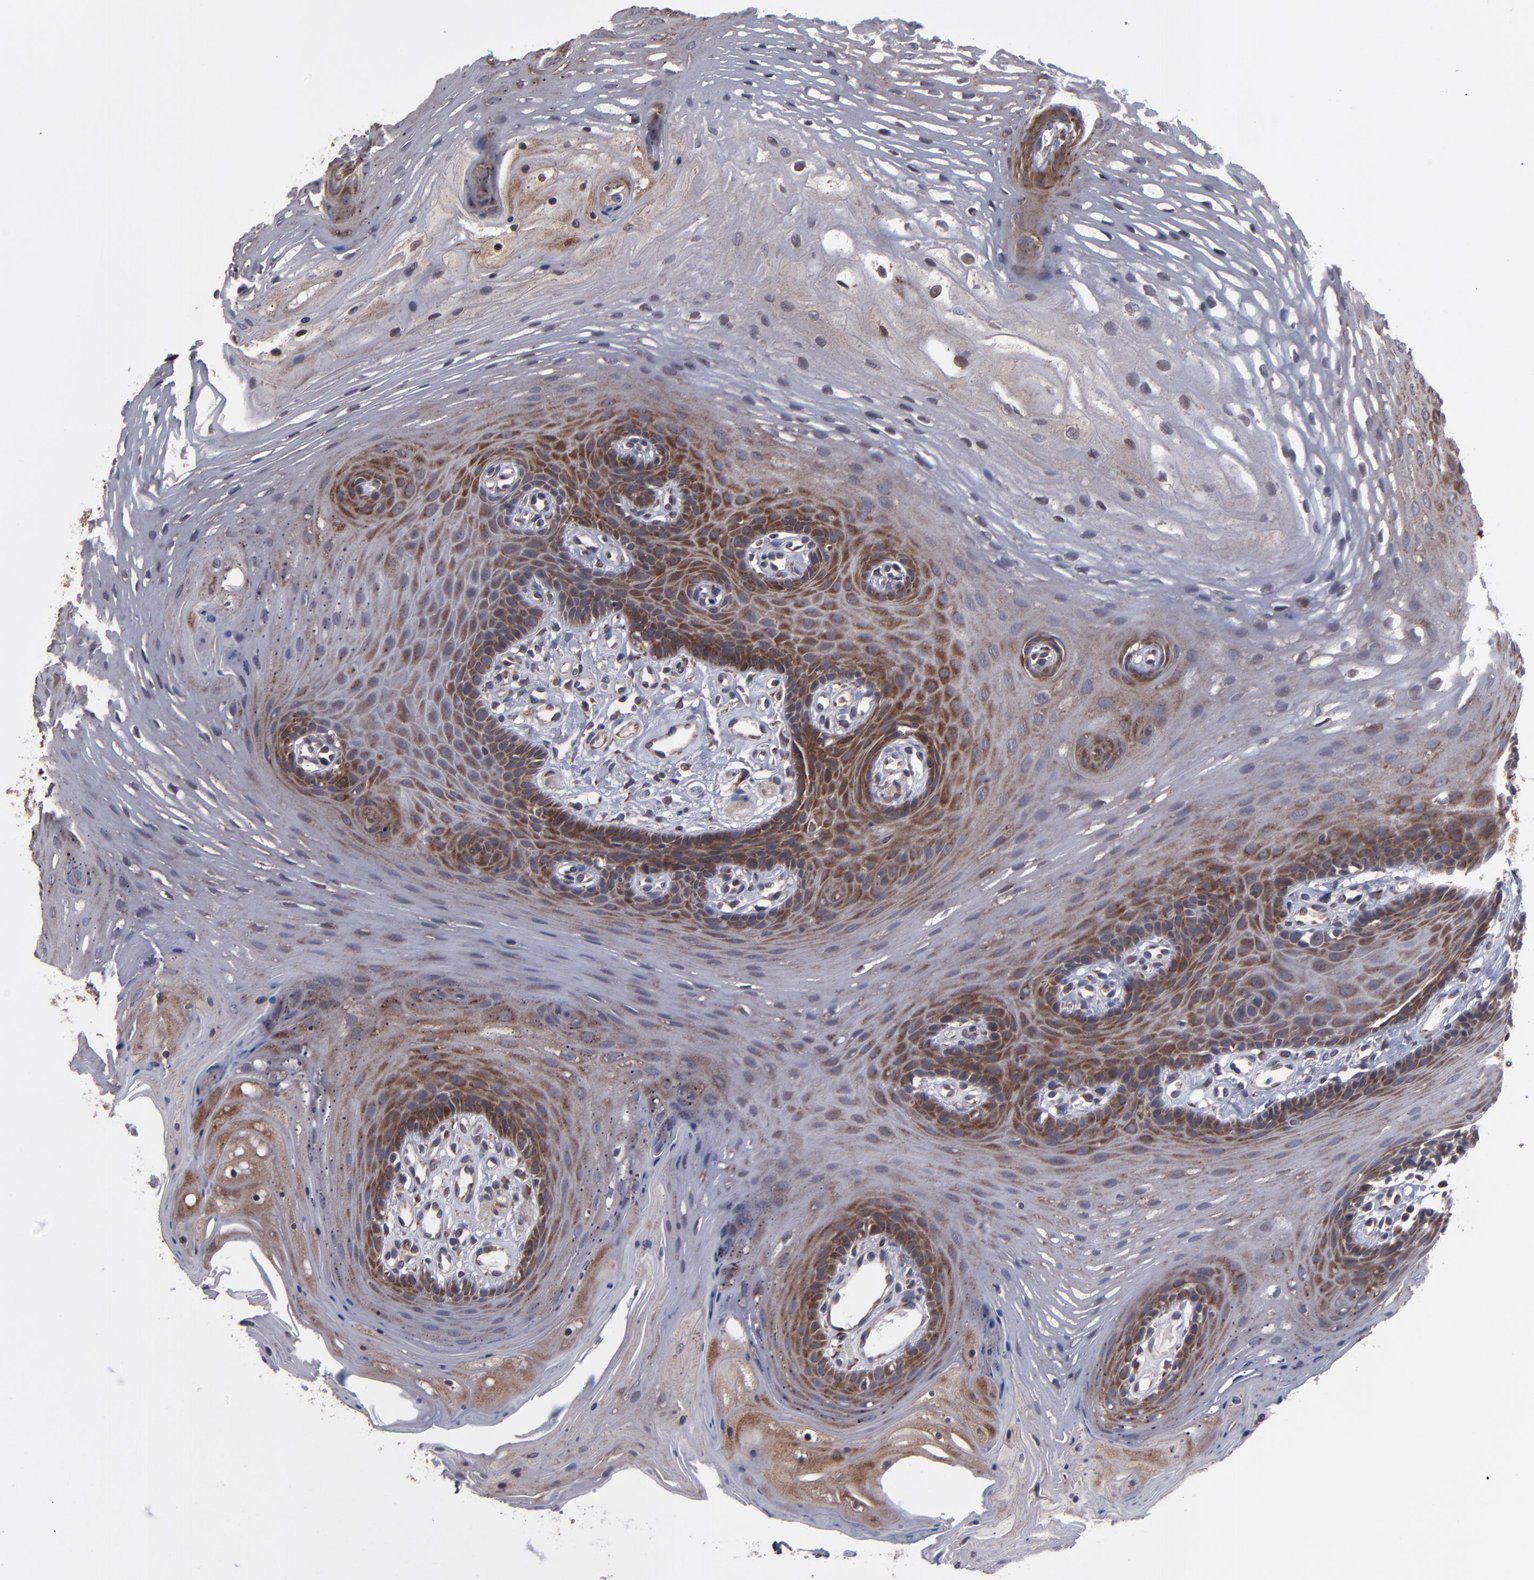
{"staining": {"intensity": "weak", "quantity": "25%-75%", "location": "cytoplasmic/membranous"}, "tissue": "oral mucosa", "cell_type": "Squamous epithelial cells", "image_type": "normal", "snomed": [{"axis": "morphology", "description": "Normal tissue, NOS"}, {"axis": "topography", "description": "Oral tissue"}], "caption": "Oral mucosa stained with DAB (3,3'-diaminobenzidine) immunohistochemistry displays low levels of weak cytoplasmic/membranous expression in about 25%-75% of squamous epithelial cells.", "gene": "SND1", "patient": {"sex": "male", "age": 62}}